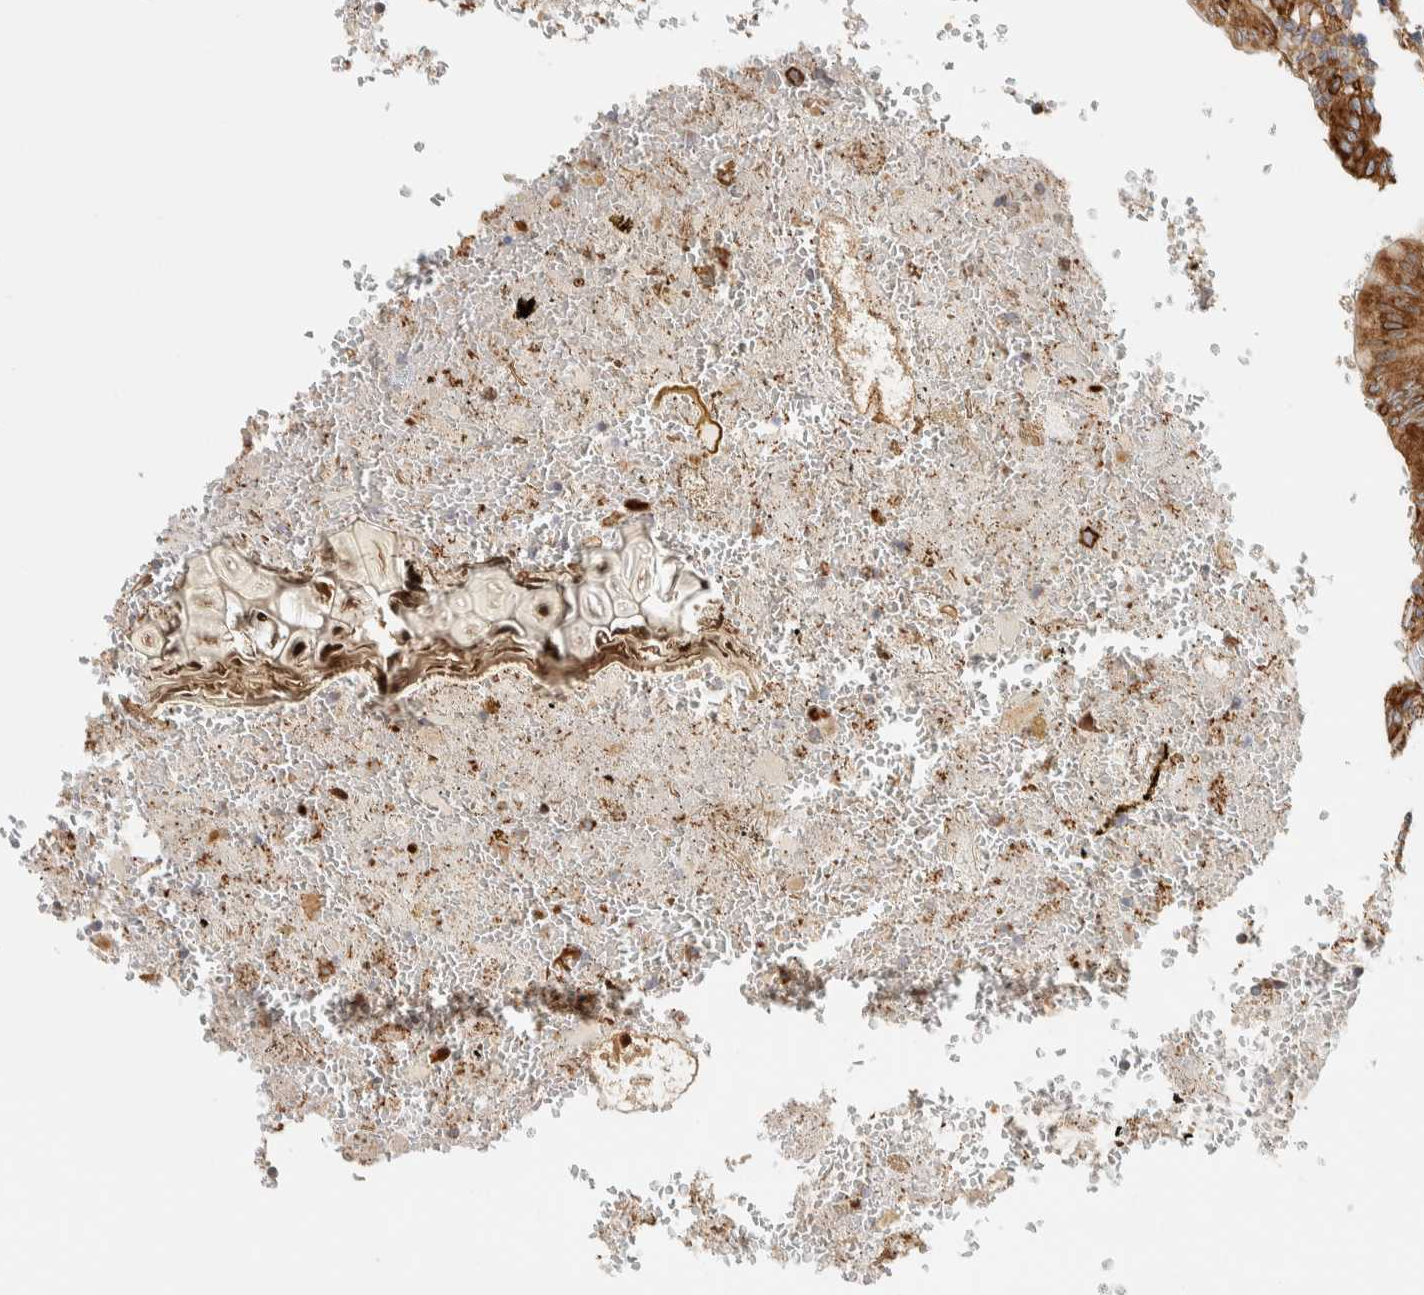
{"staining": {"intensity": "strong", "quantity": ">75%", "location": "cytoplasmic/membranous"}, "tissue": "appendix", "cell_type": "Glandular cells", "image_type": "normal", "snomed": [{"axis": "morphology", "description": "Normal tissue, NOS"}, {"axis": "topography", "description": "Appendix"}], "caption": "This micrograph displays benign appendix stained with IHC to label a protein in brown. The cytoplasmic/membranous of glandular cells show strong positivity for the protein. Nuclei are counter-stained blue.", "gene": "LLGL2", "patient": {"sex": "male", "age": 8}}